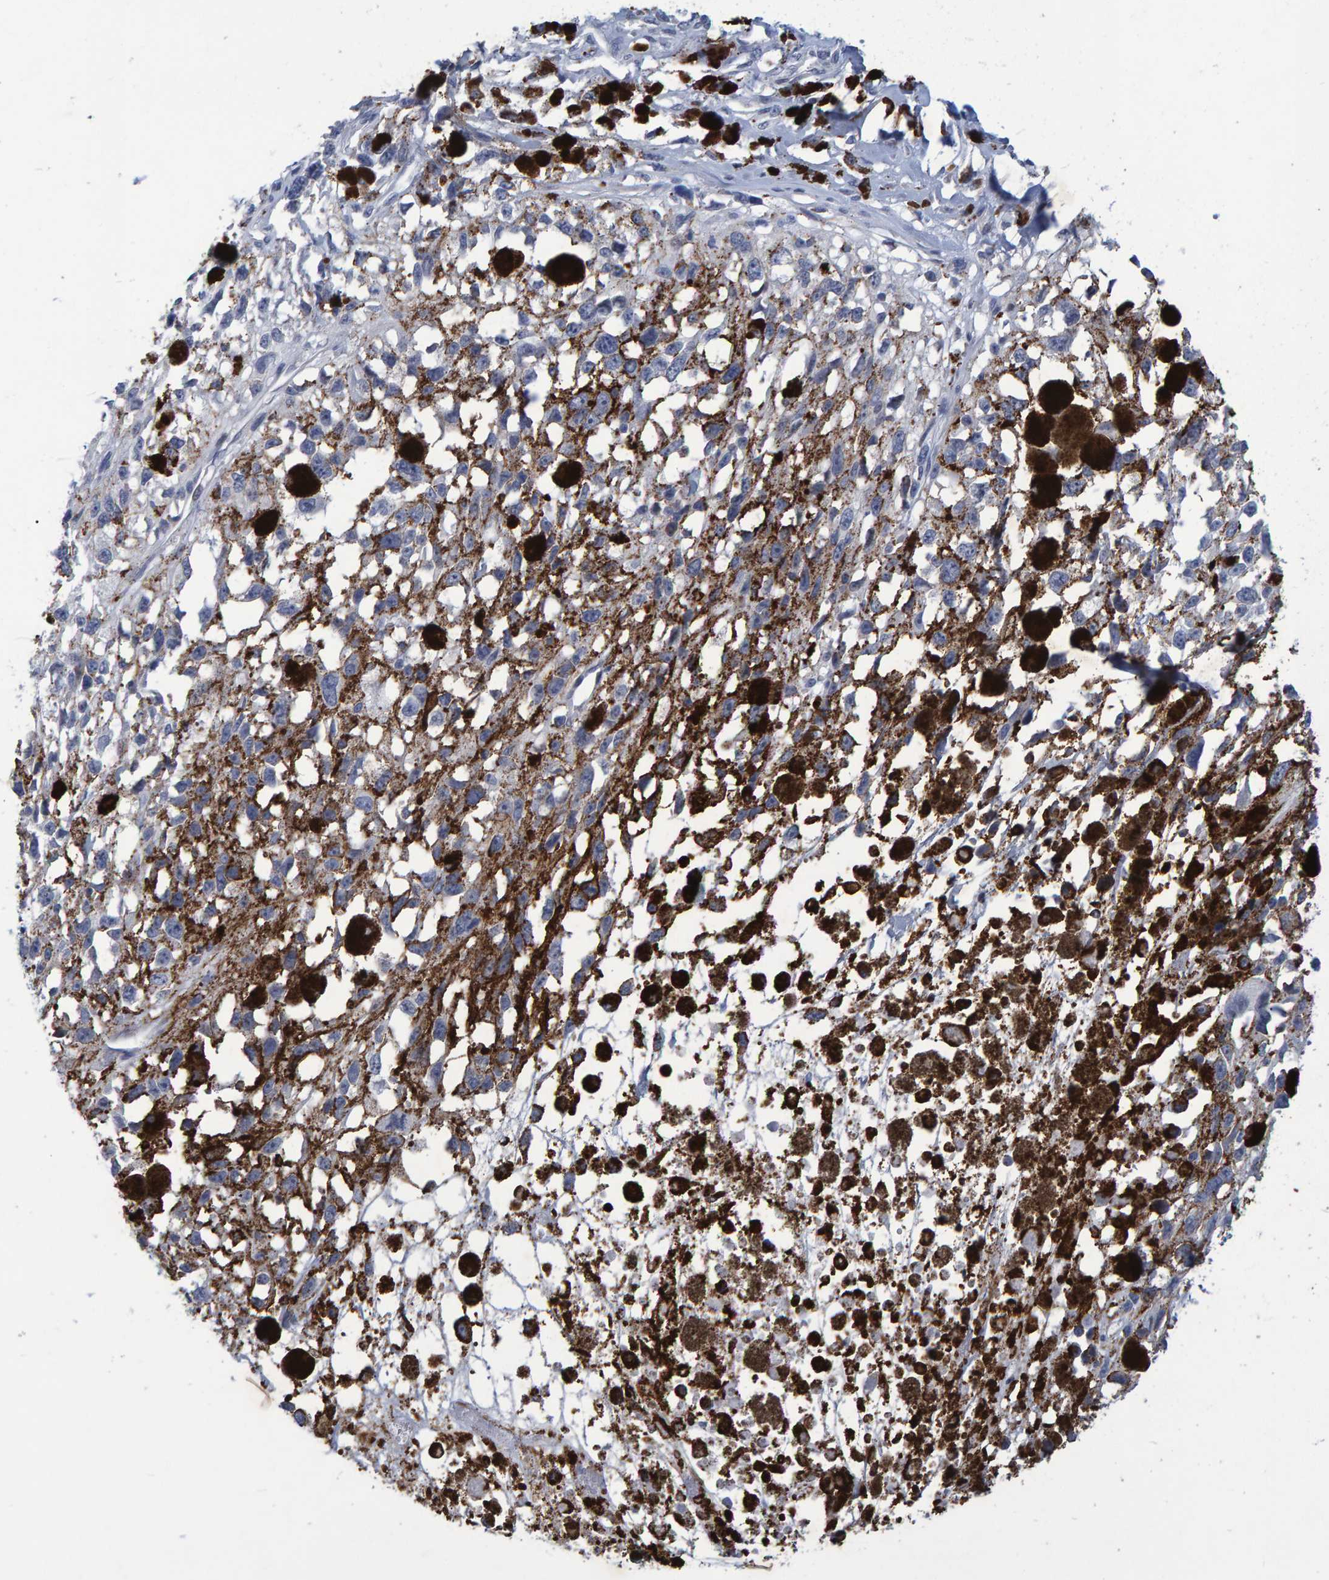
{"staining": {"intensity": "negative", "quantity": "none", "location": "none"}, "tissue": "melanoma", "cell_type": "Tumor cells", "image_type": "cancer", "snomed": [{"axis": "morphology", "description": "Malignant melanoma, Metastatic site"}, {"axis": "topography", "description": "Lymph node"}], "caption": "The IHC histopathology image has no significant positivity in tumor cells of melanoma tissue. (DAB (3,3'-diaminobenzidine) immunohistochemistry, high magnification).", "gene": "PROCA1", "patient": {"sex": "male", "age": 59}}